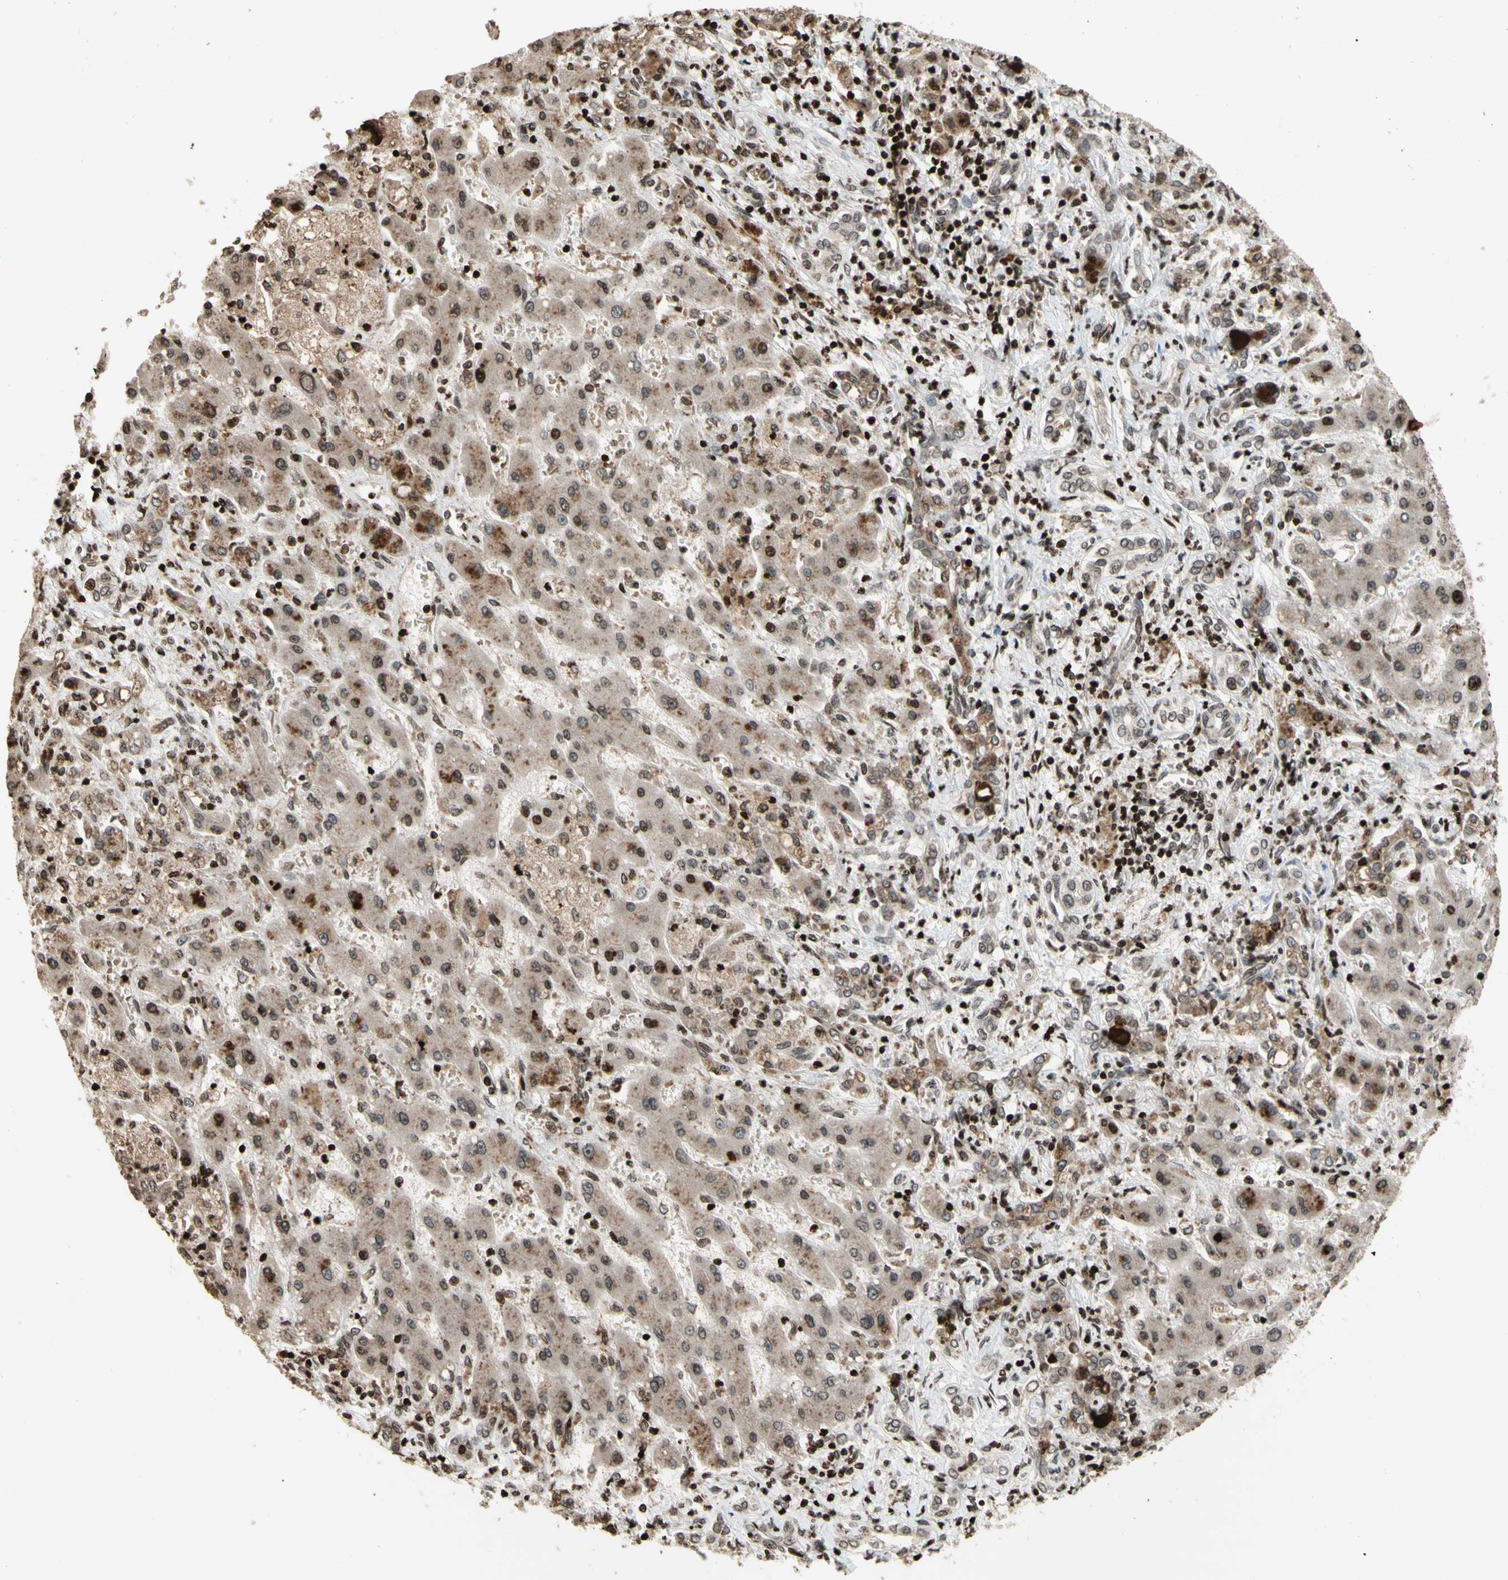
{"staining": {"intensity": "weak", "quantity": ">75%", "location": "cytoplasmic/membranous"}, "tissue": "liver cancer", "cell_type": "Tumor cells", "image_type": "cancer", "snomed": [{"axis": "morphology", "description": "Cholangiocarcinoma"}, {"axis": "topography", "description": "Liver"}], "caption": "Brown immunohistochemical staining in human cholangiocarcinoma (liver) shows weak cytoplasmic/membranous positivity in approximately >75% of tumor cells.", "gene": "POLA1", "patient": {"sex": "male", "age": 50}}